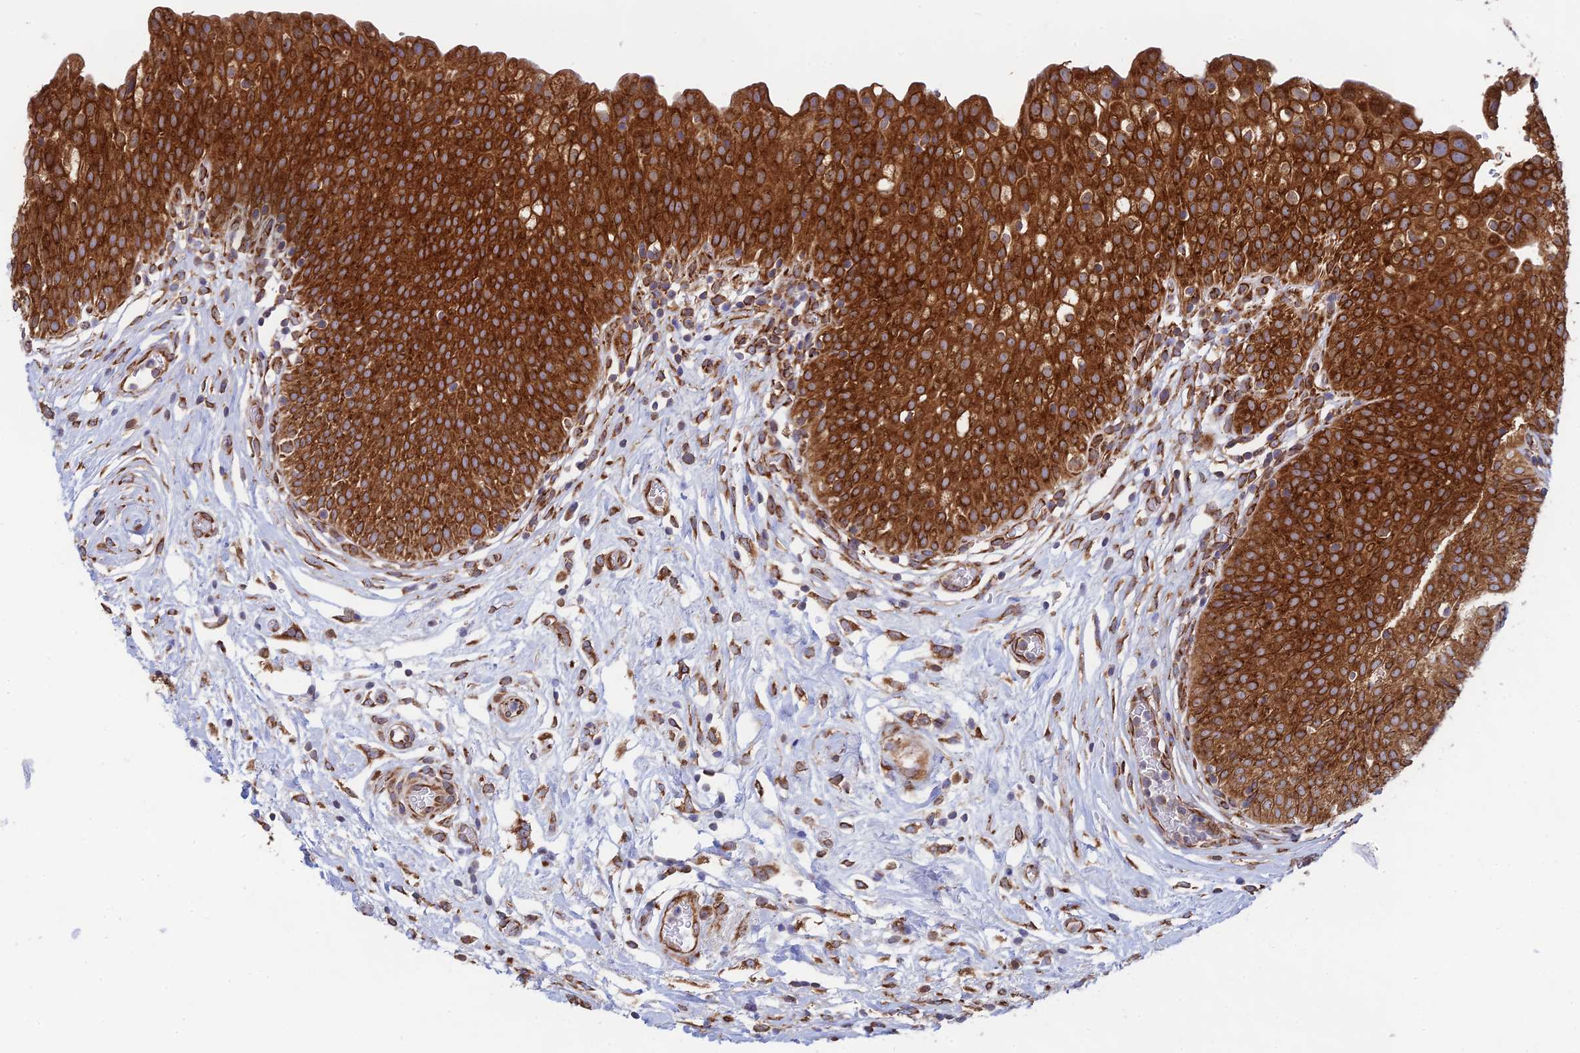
{"staining": {"intensity": "strong", "quantity": ">75%", "location": "cytoplasmic/membranous"}, "tissue": "urinary bladder", "cell_type": "Urothelial cells", "image_type": "normal", "snomed": [{"axis": "morphology", "description": "Normal tissue, NOS"}, {"axis": "topography", "description": "Urinary bladder"}], "caption": "Brown immunohistochemical staining in unremarkable human urinary bladder exhibits strong cytoplasmic/membranous staining in approximately >75% of urothelial cells. (DAB (3,3'-diaminobenzidine) IHC with brightfield microscopy, high magnification).", "gene": "CCDC69", "patient": {"sex": "male", "age": 55}}